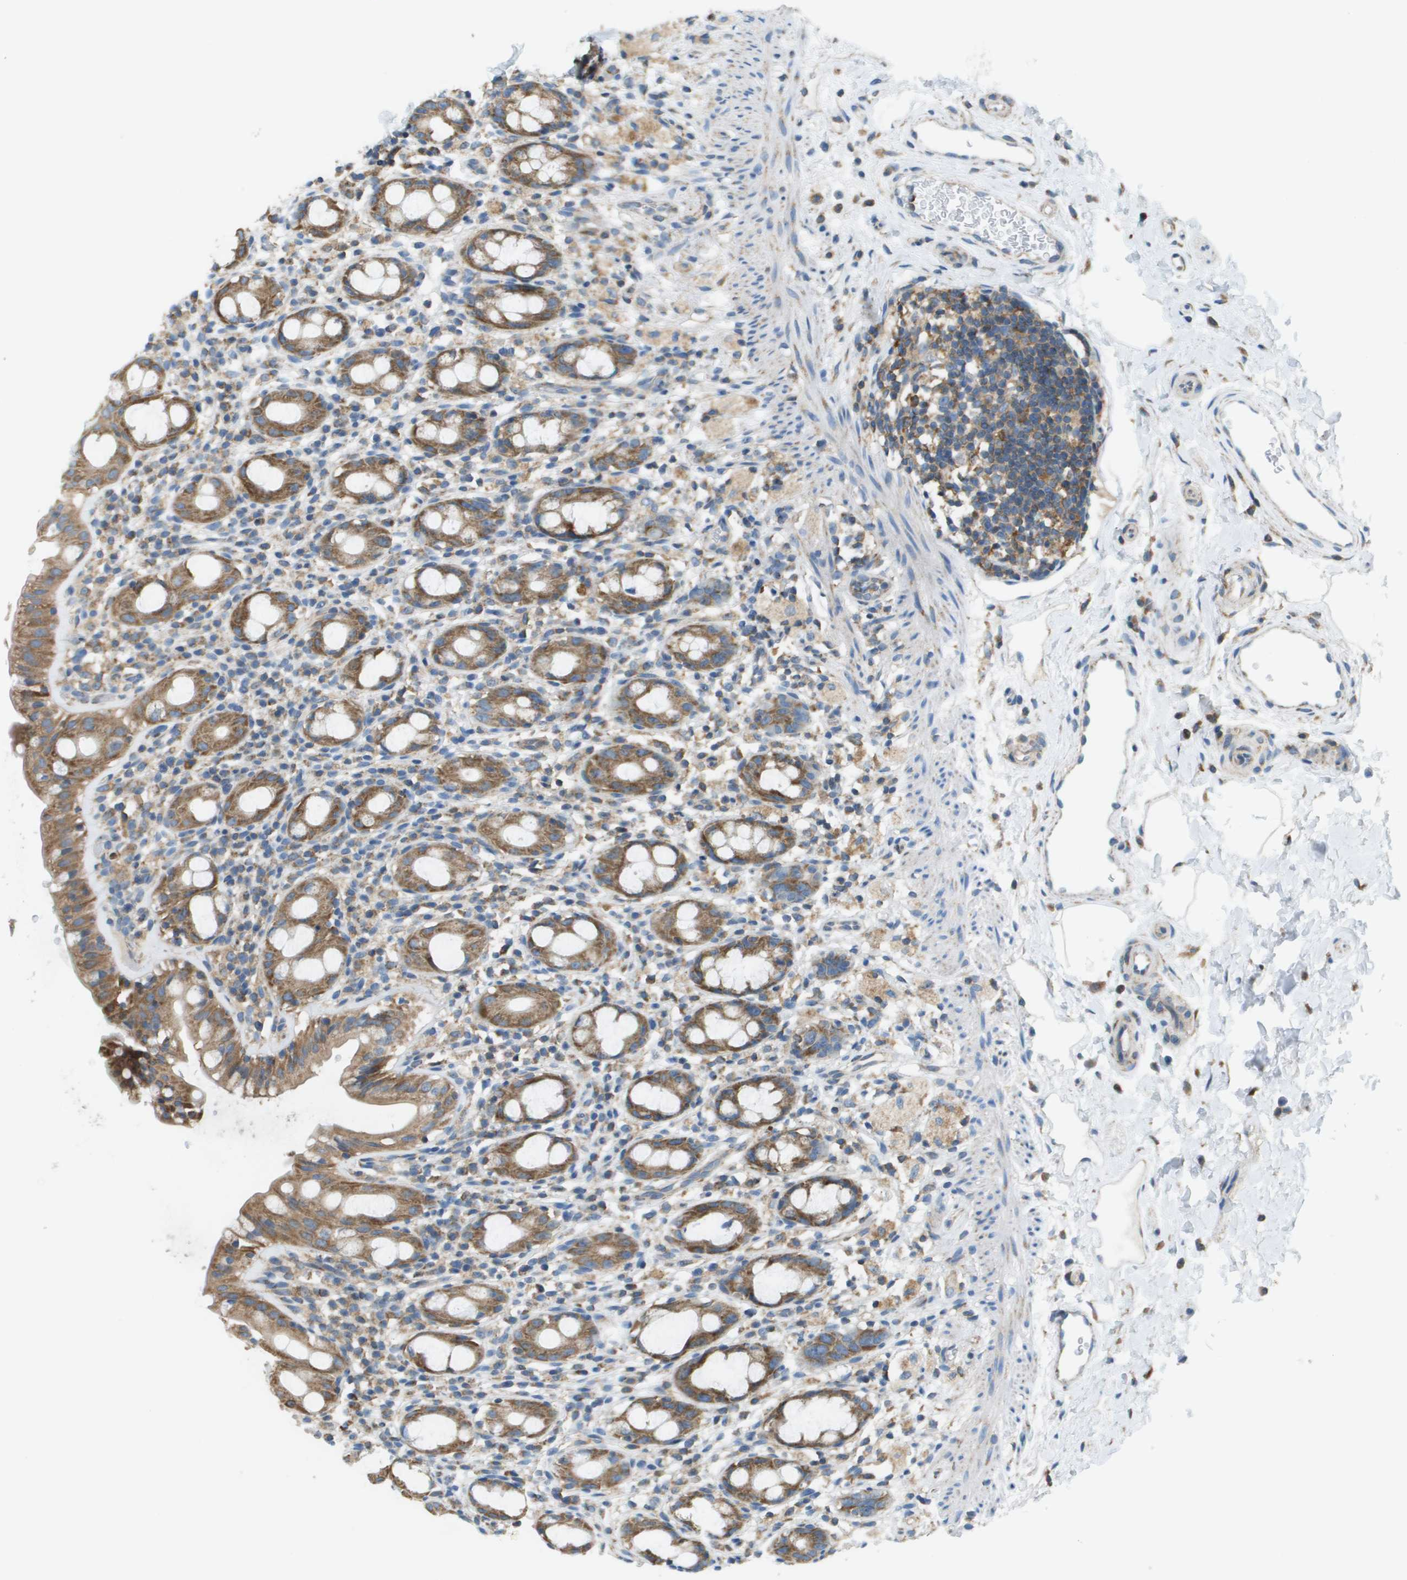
{"staining": {"intensity": "moderate", "quantity": ">75%", "location": "cytoplasmic/membranous"}, "tissue": "rectum", "cell_type": "Glandular cells", "image_type": "normal", "snomed": [{"axis": "morphology", "description": "Normal tissue, NOS"}, {"axis": "topography", "description": "Rectum"}], "caption": "Glandular cells display medium levels of moderate cytoplasmic/membranous positivity in about >75% of cells in unremarkable rectum.", "gene": "TAOK3", "patient": {"sex": "male", "age": 44}}